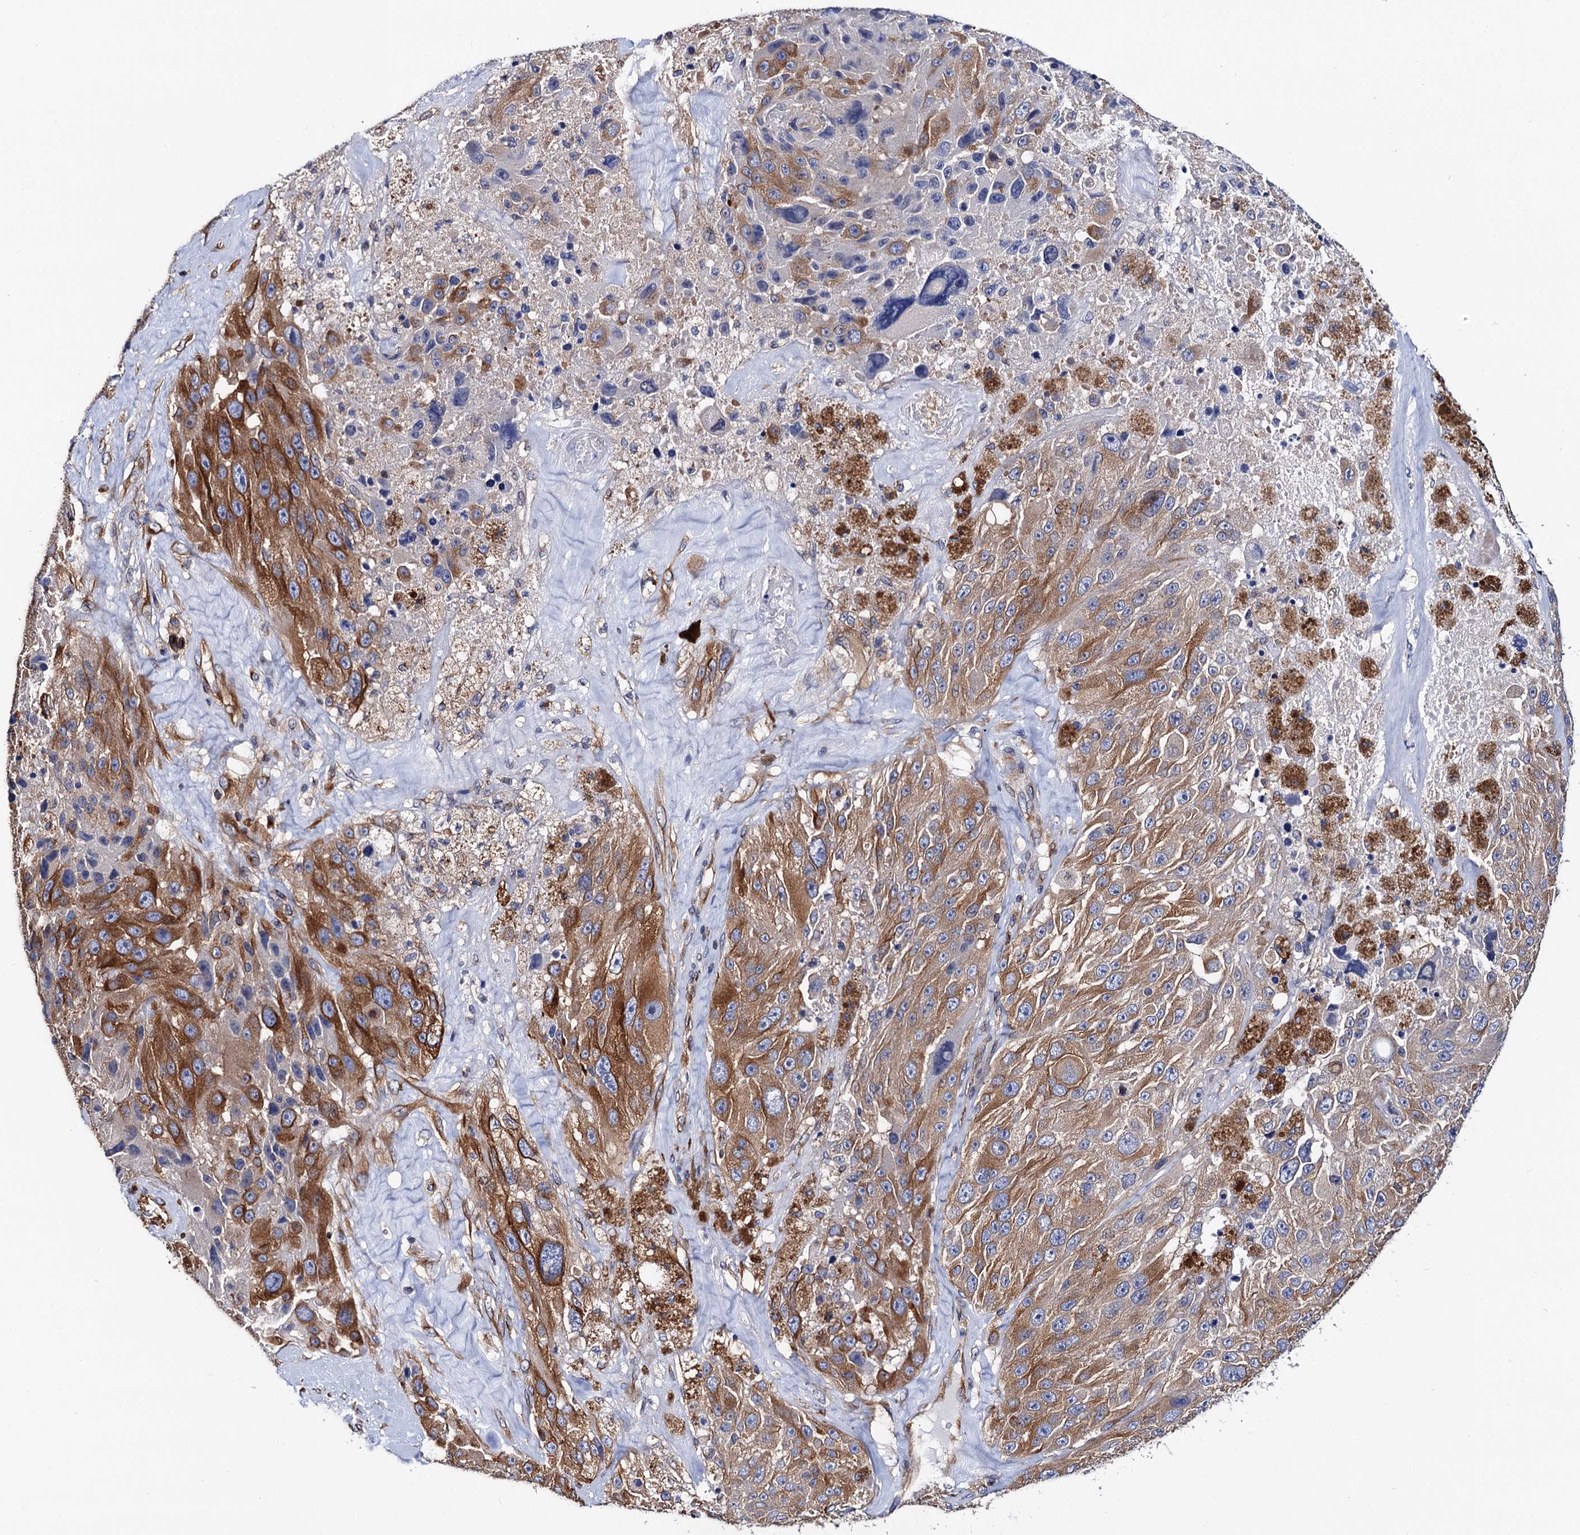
{"staining": {"intensity": "moderate", "quantity": "25%-75%", "location": "cytoplasmic/membranous"}, "tissue": "melanoma", "cell_type": "Tumor cells", "image_type": "cancer", "snomed": [{"axis": "morphology", "description": "Malignant melanoma, Metastatic site"}, {"axis": "topography", "description": "Lymph node"}], "caption": "A brown stain labels moderate cytoplasmic/membranous expression of a protein in malignant melanoma (metastatic site) tumor cells. (DAB (3,3'-diaminobenzidine) = brown stain, brightfield microscopy at high magnification).", "gene": "ZDHHC18", "patient": {"sex": "male", "age": 62}}